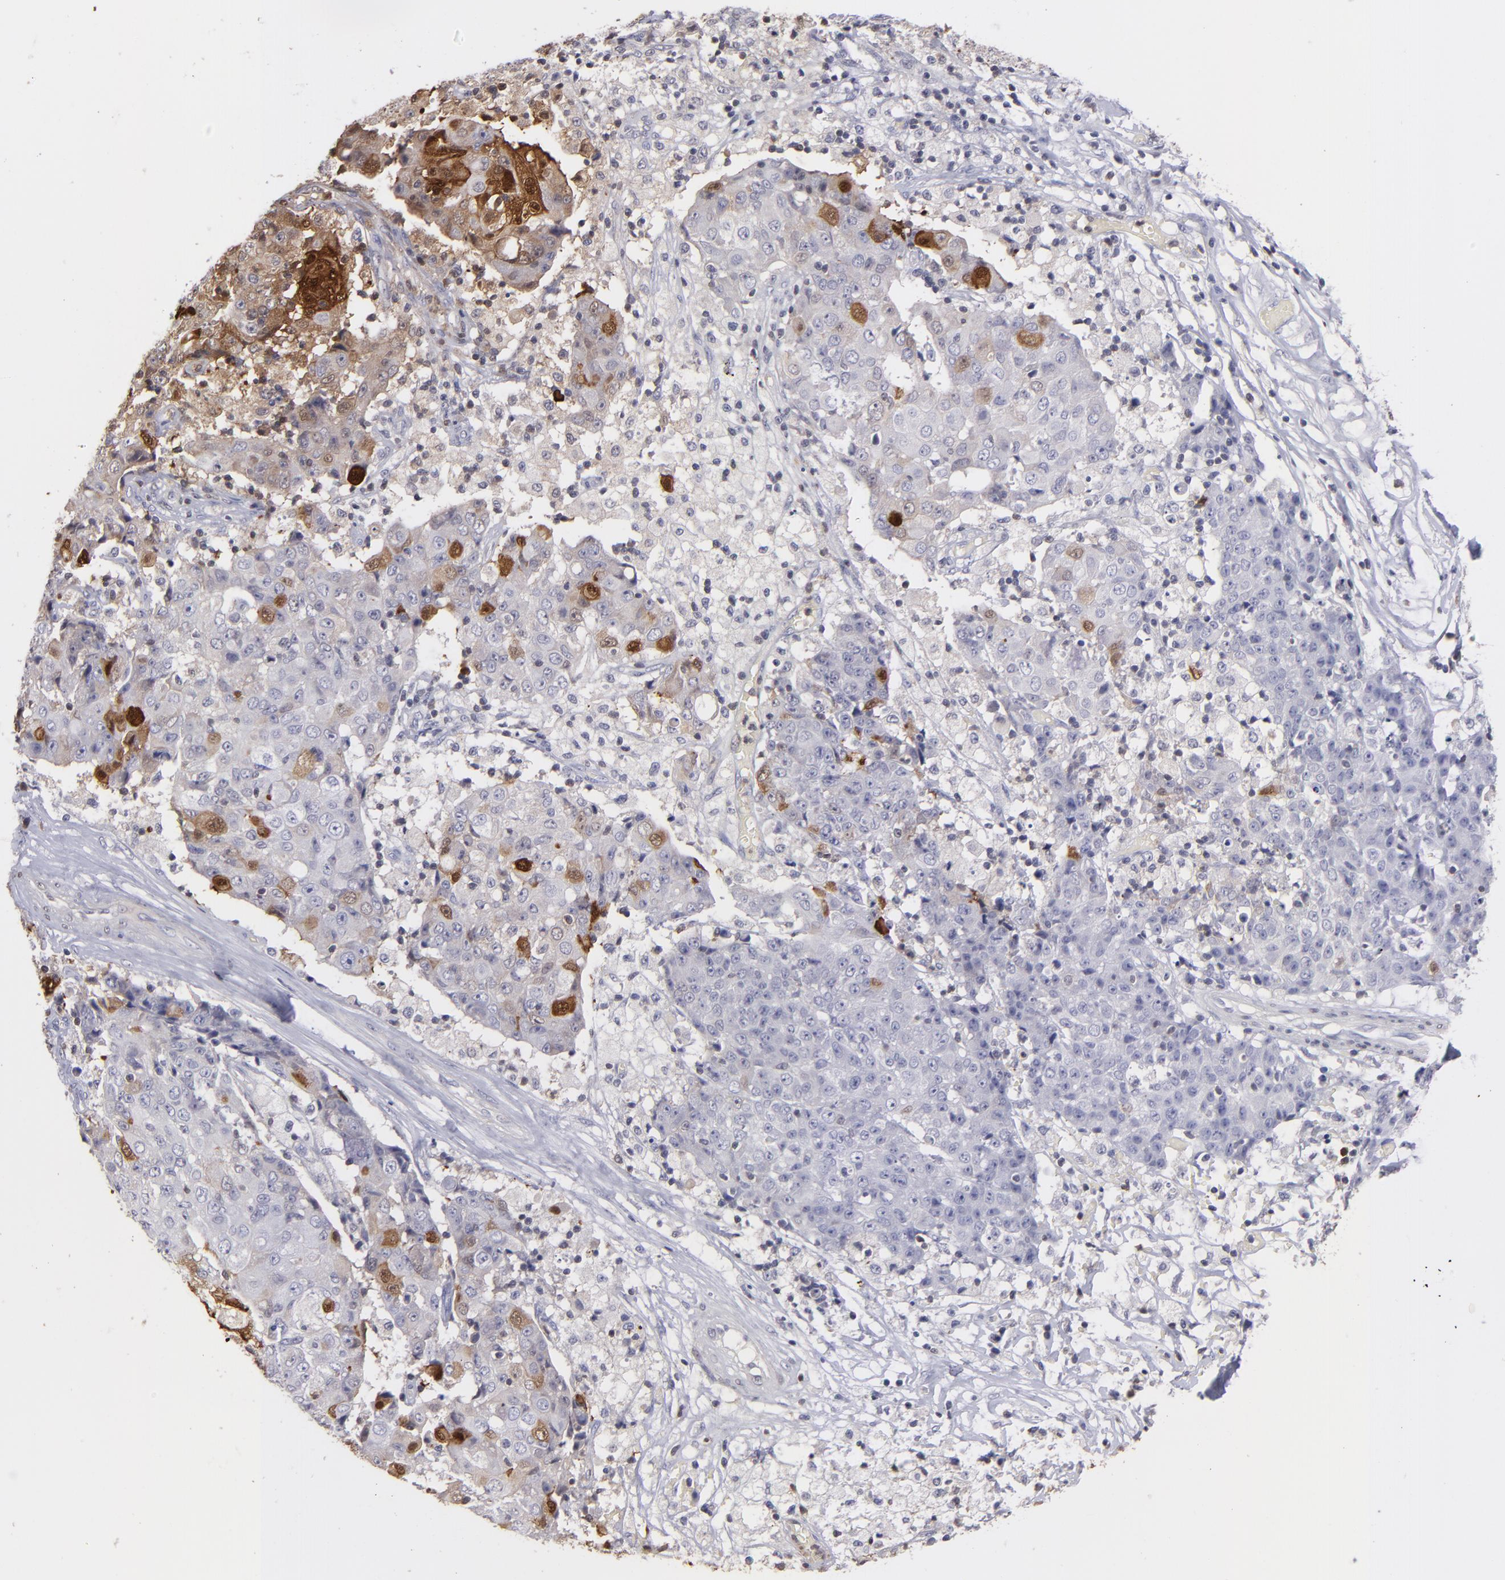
{"staining": {"intensity": "moderate", "quantity": "<25%", "location": "cytoplasmic/membranous,nuclear"}, "tissue": "ovarian cancer", "cell_type": "Tumor cells", "image_type": "cancer", "snomed": [{"axis": "morphology", "description": "Carcinoma, endometroid"}, {"axis": "topography", "description": "Ovary"}], "caption": "About <25% of tumor cells in human ovarian cancer show moderate cytoplasmic/membranous and nuclear protein staining as visualized by brown immunohistochemical staining.", "gene": "S100A2", "patient": {"sex": "female", "age": 42}}